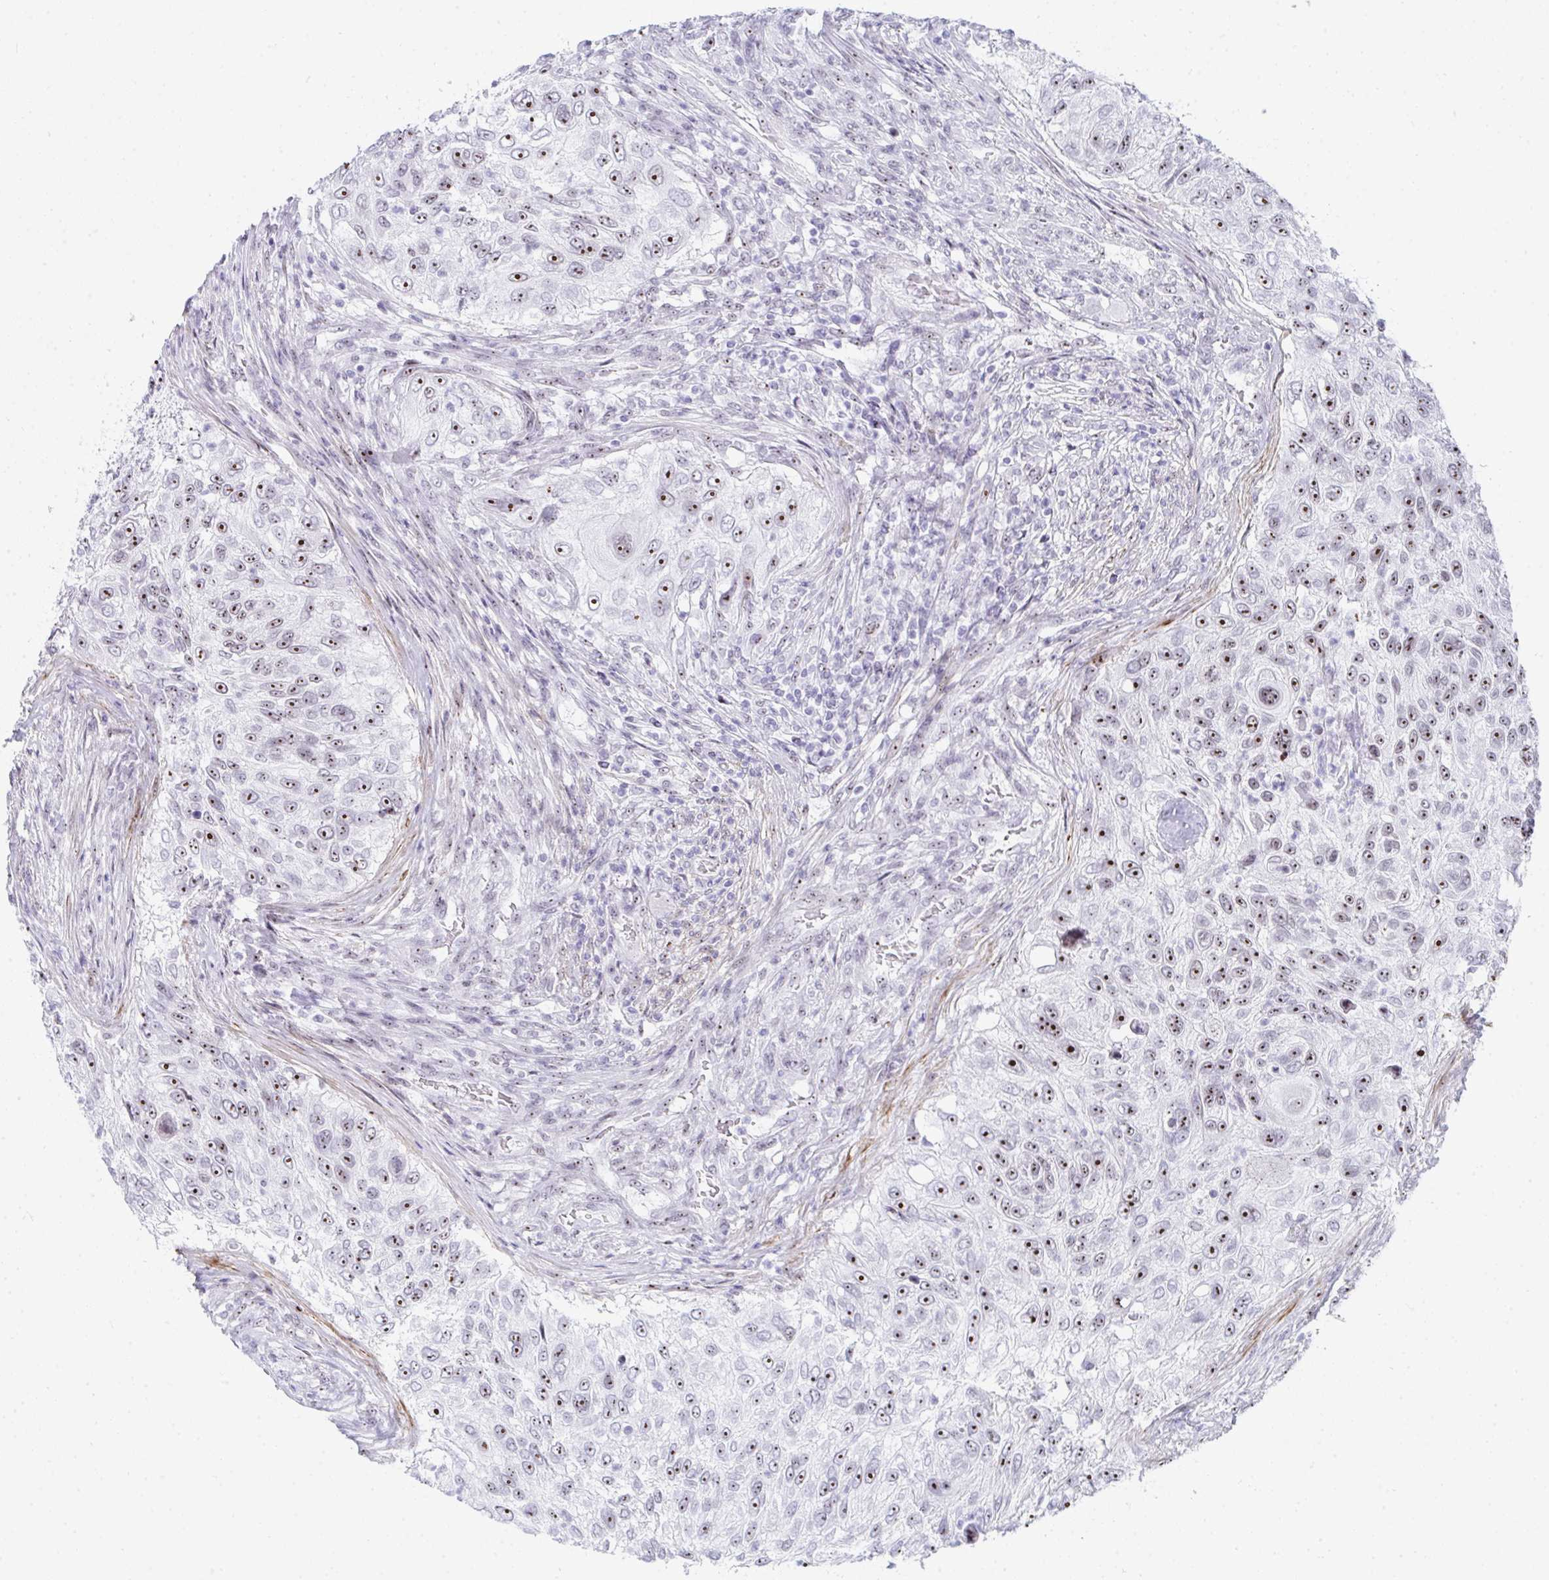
{"staining": {"intensity": "moderate", "quantity": ">75%", "location": "nuclear"}, "tissue": "urothelial cancer", "cell_type": "Tumor cells", "image_type": "cancer", "snomed": [{"axis": "morphology", "description": "Urothelial carcinoma, High grade"}, {"axis": "topography", "description": "Urinary bladder"}], "caption": "IHC staining of urothelial cancer, which shows medium levels of moderate nuclear expression in about >75% of tumor cells indicating moderate nuclear protein expression. The staining was performed using DAB (brown) for protein detection and nuclei were counterstained in hematoxylin (blue).", "gene": "NOP10", "patient": {"sex": "female", "age": 60}}